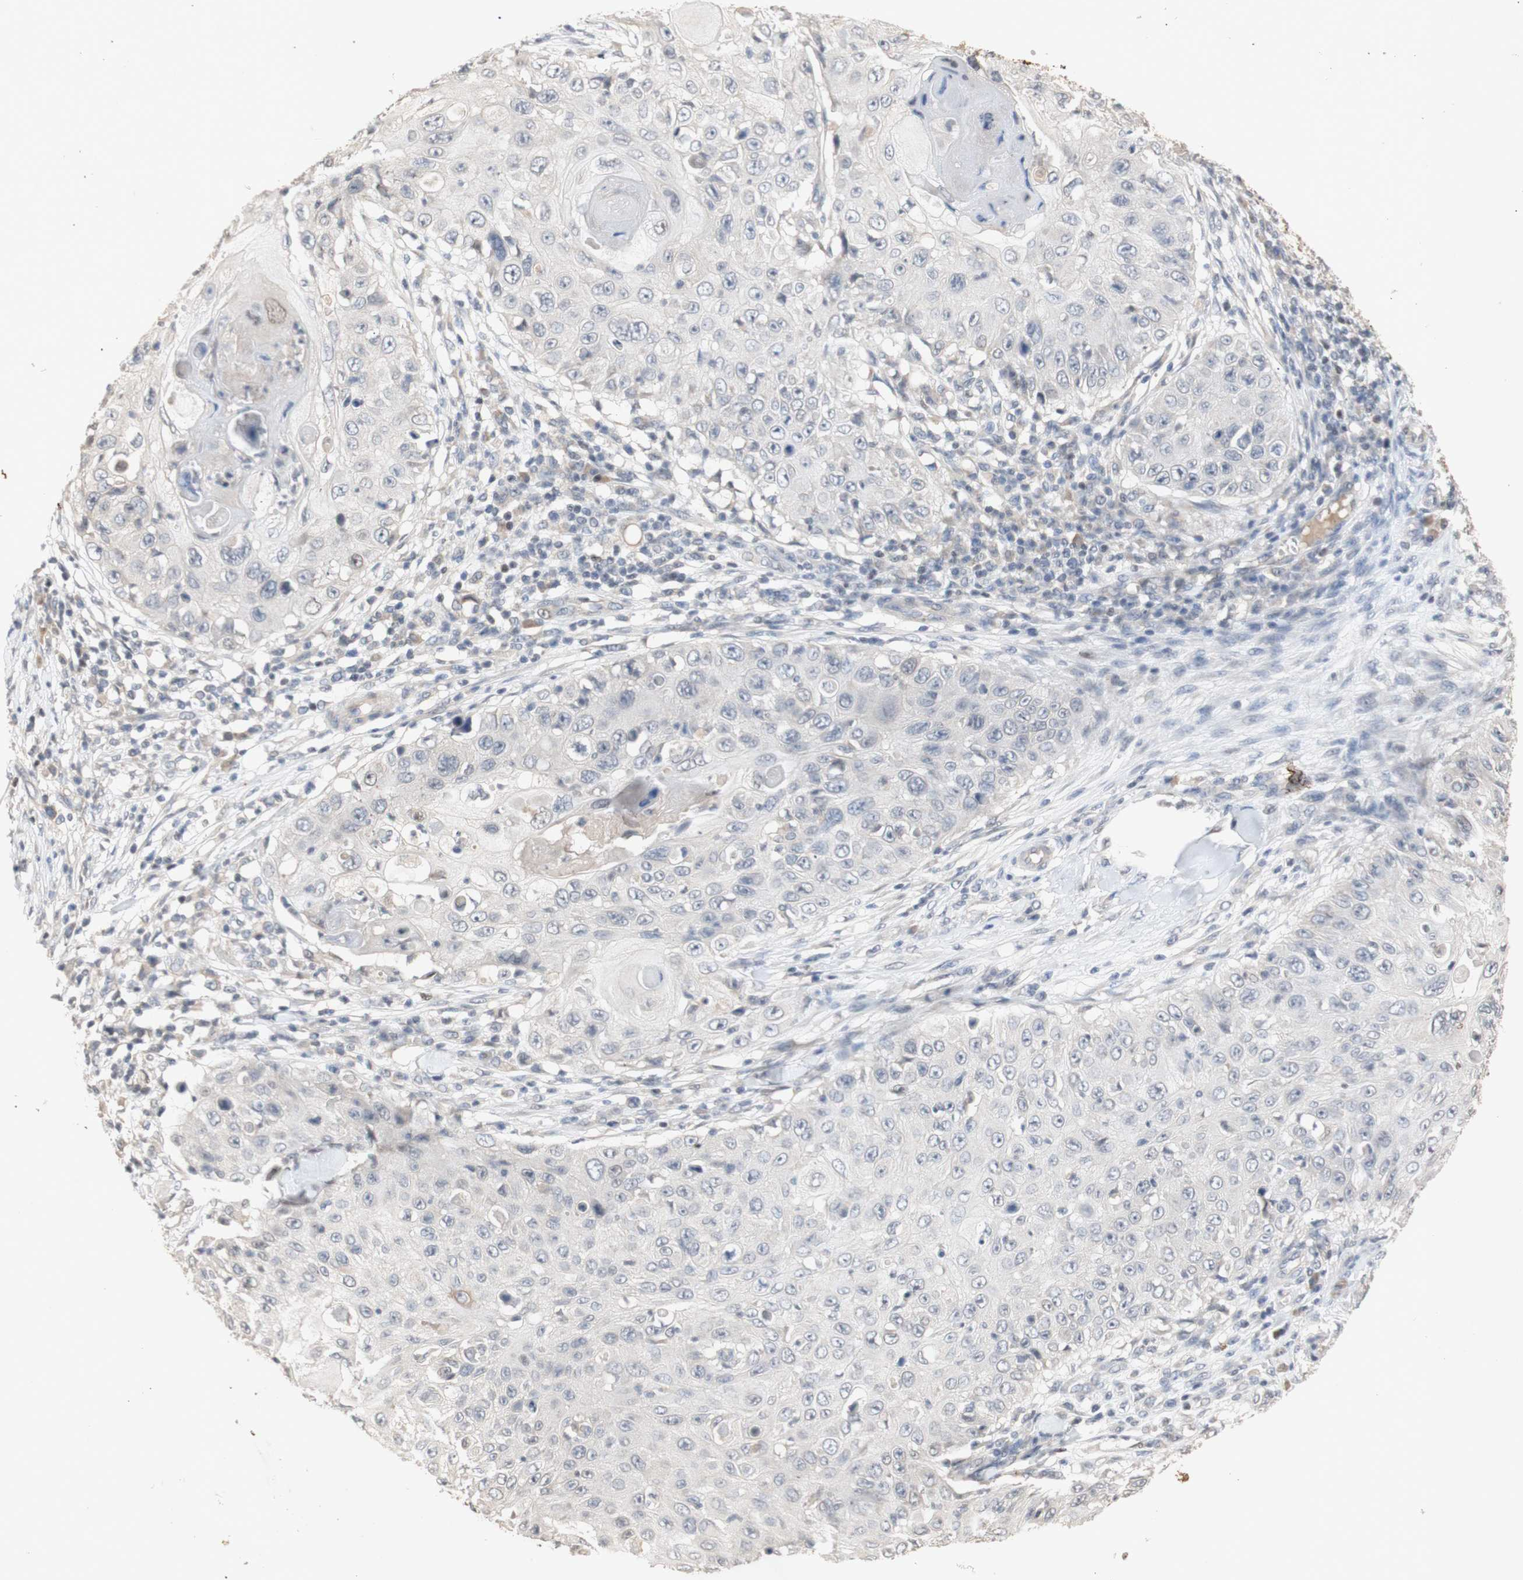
{"staining": {"intensity": "negative", "quantity": "none", "location": "none"}, "tissue": "skin cancer", "cell_type": "Tumor cells", "image_type": "cancer", "snomed": [{"axis": "morphology", "description": "Squamous cell carcinoma, NOS"}, {"axis": "topography", "description": "Skin"}], "caption": "Tumor cells are negative for protein expression in human skin cancer (squamous cell carcinoma).", "gene": "FOSB", "patient": {"sex": "male", "age": 86}}